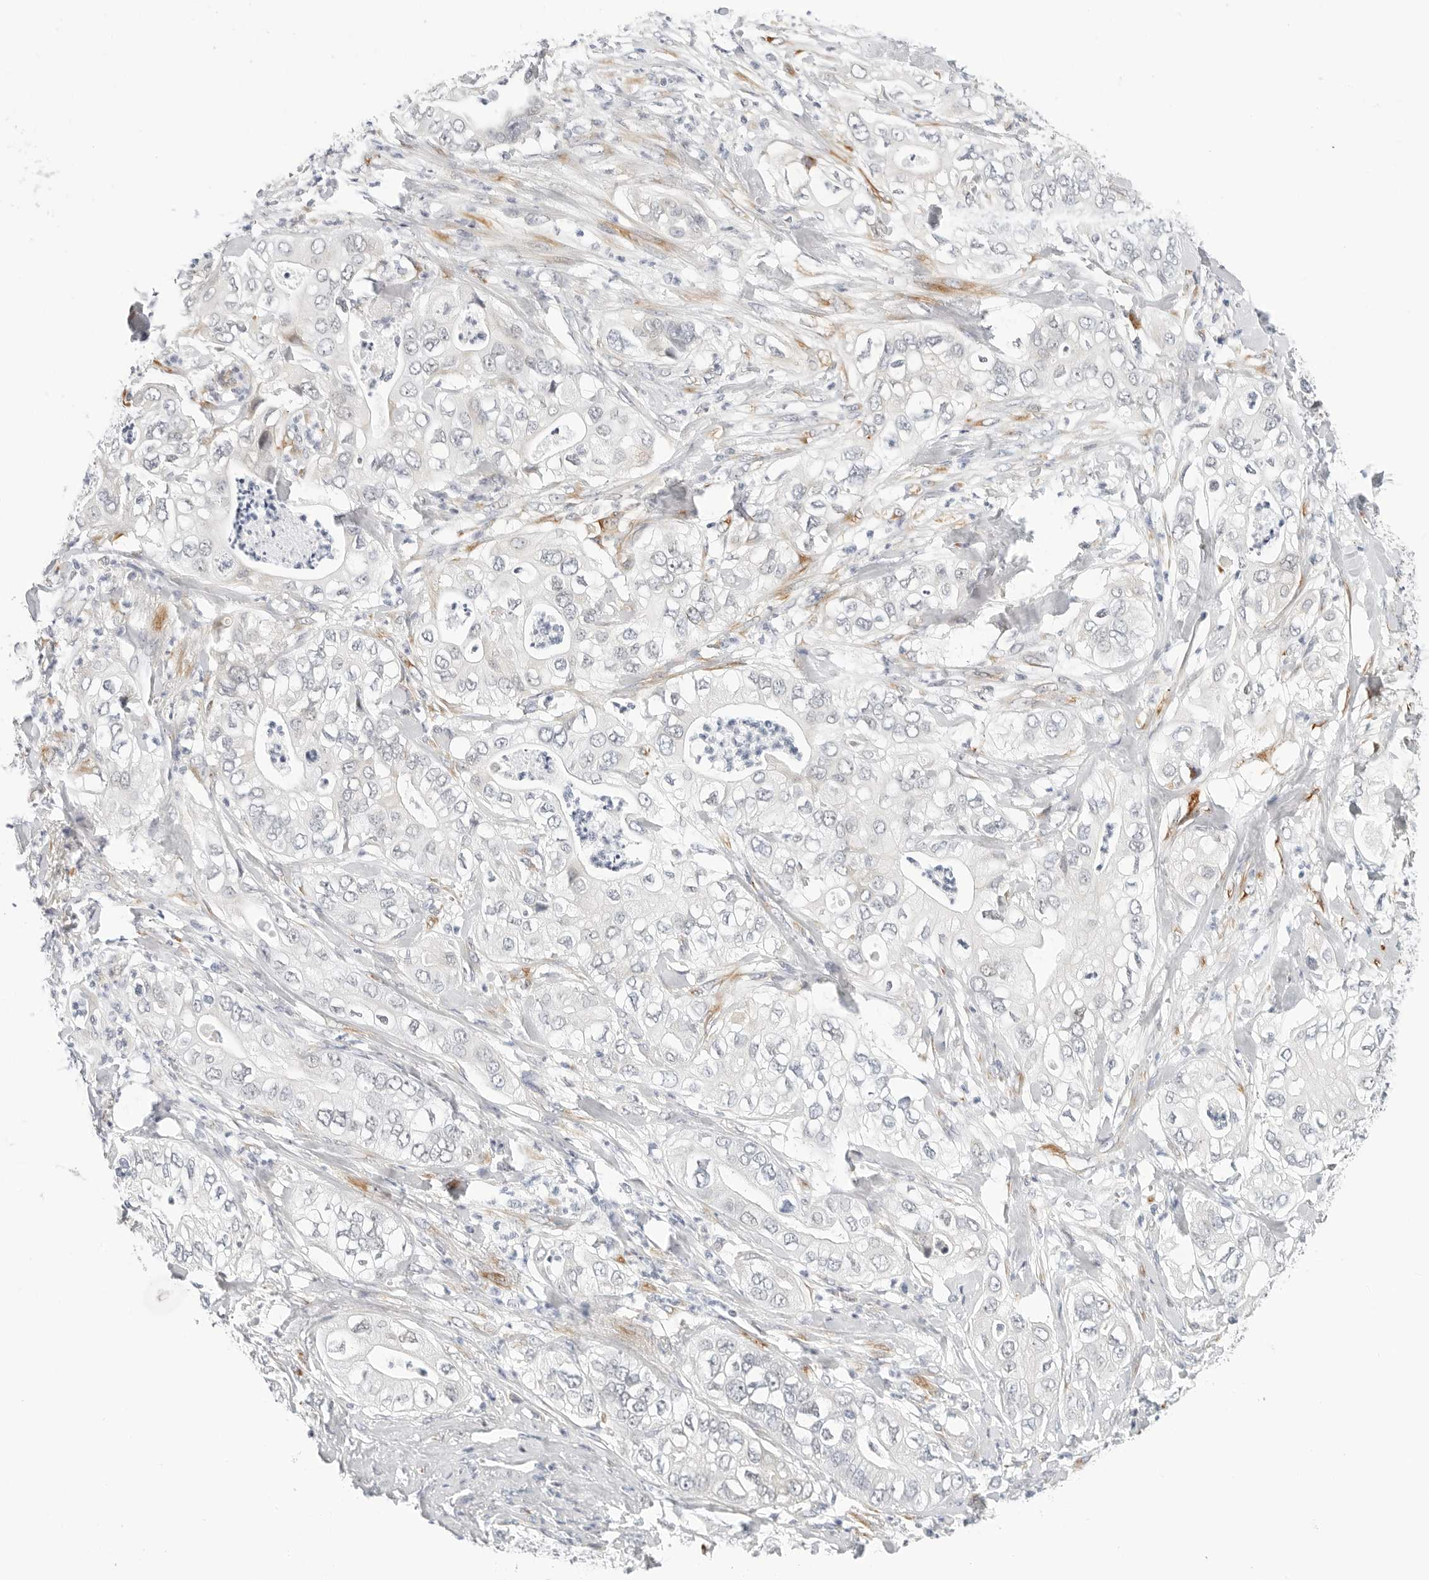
{"staining": {"intensity": "weak", "quantity": "<25%", "location": "cytoplasmic/membranous"}, "tissue": "pancreatic cancer", "cell_type": "Tumor cells", "image_type": "cancer", "snomed": [{"axis": "morphology", "description": "Adenocarcinoma, NOS"}, {"axis": "topography", "description": "Pancreas"}], "caption": "Immunohistochemistry (IHC) image of neoplastic tissue: pancreatic cancer stained with DAB displays no significant protein expression in tumor cells.", "gene": "TSEN2", "patient": {"sex": "female", "age": 78}}